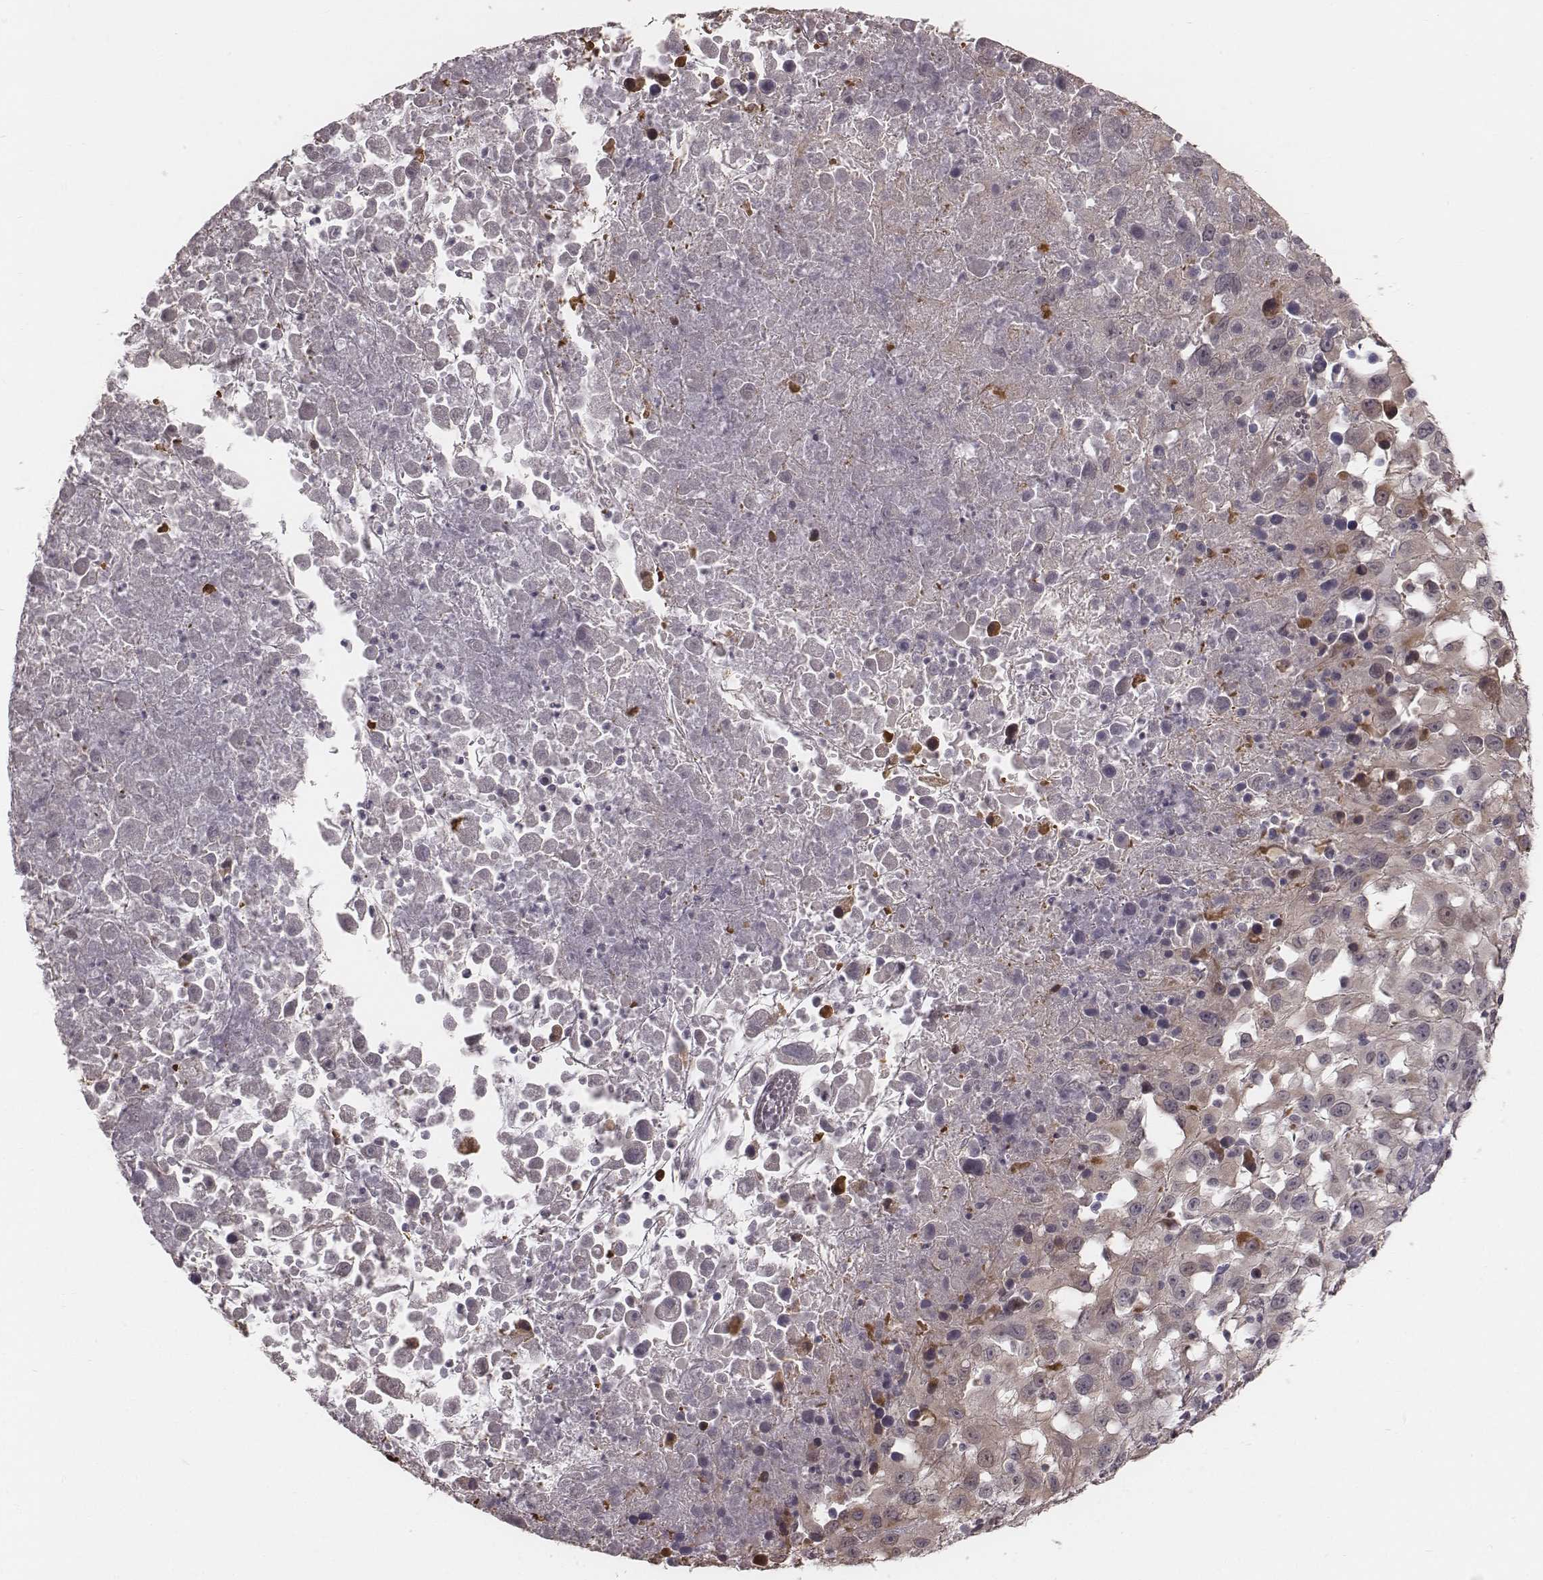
{"staining": {"intensity": "weak", "quantity": ">75%", "location": "cytoplasmic/membranous"}, "tissue": "melanoma", "cell_type": "Tumor cells", "image_type": "cancer", "snomed": [{"axis": "morphology", "description": "Malignant melanoma, Metastatic site"}, {"axis": "topography", "description": "Soft tissue"}], "caption": "Weak cytoplasmic/membranous protein expression is present in approximately >75% of tumor cells in malignant melanoma (metastatic site).", "gene": "IQCG", "patient": {"sex": "male", "age": 50}}